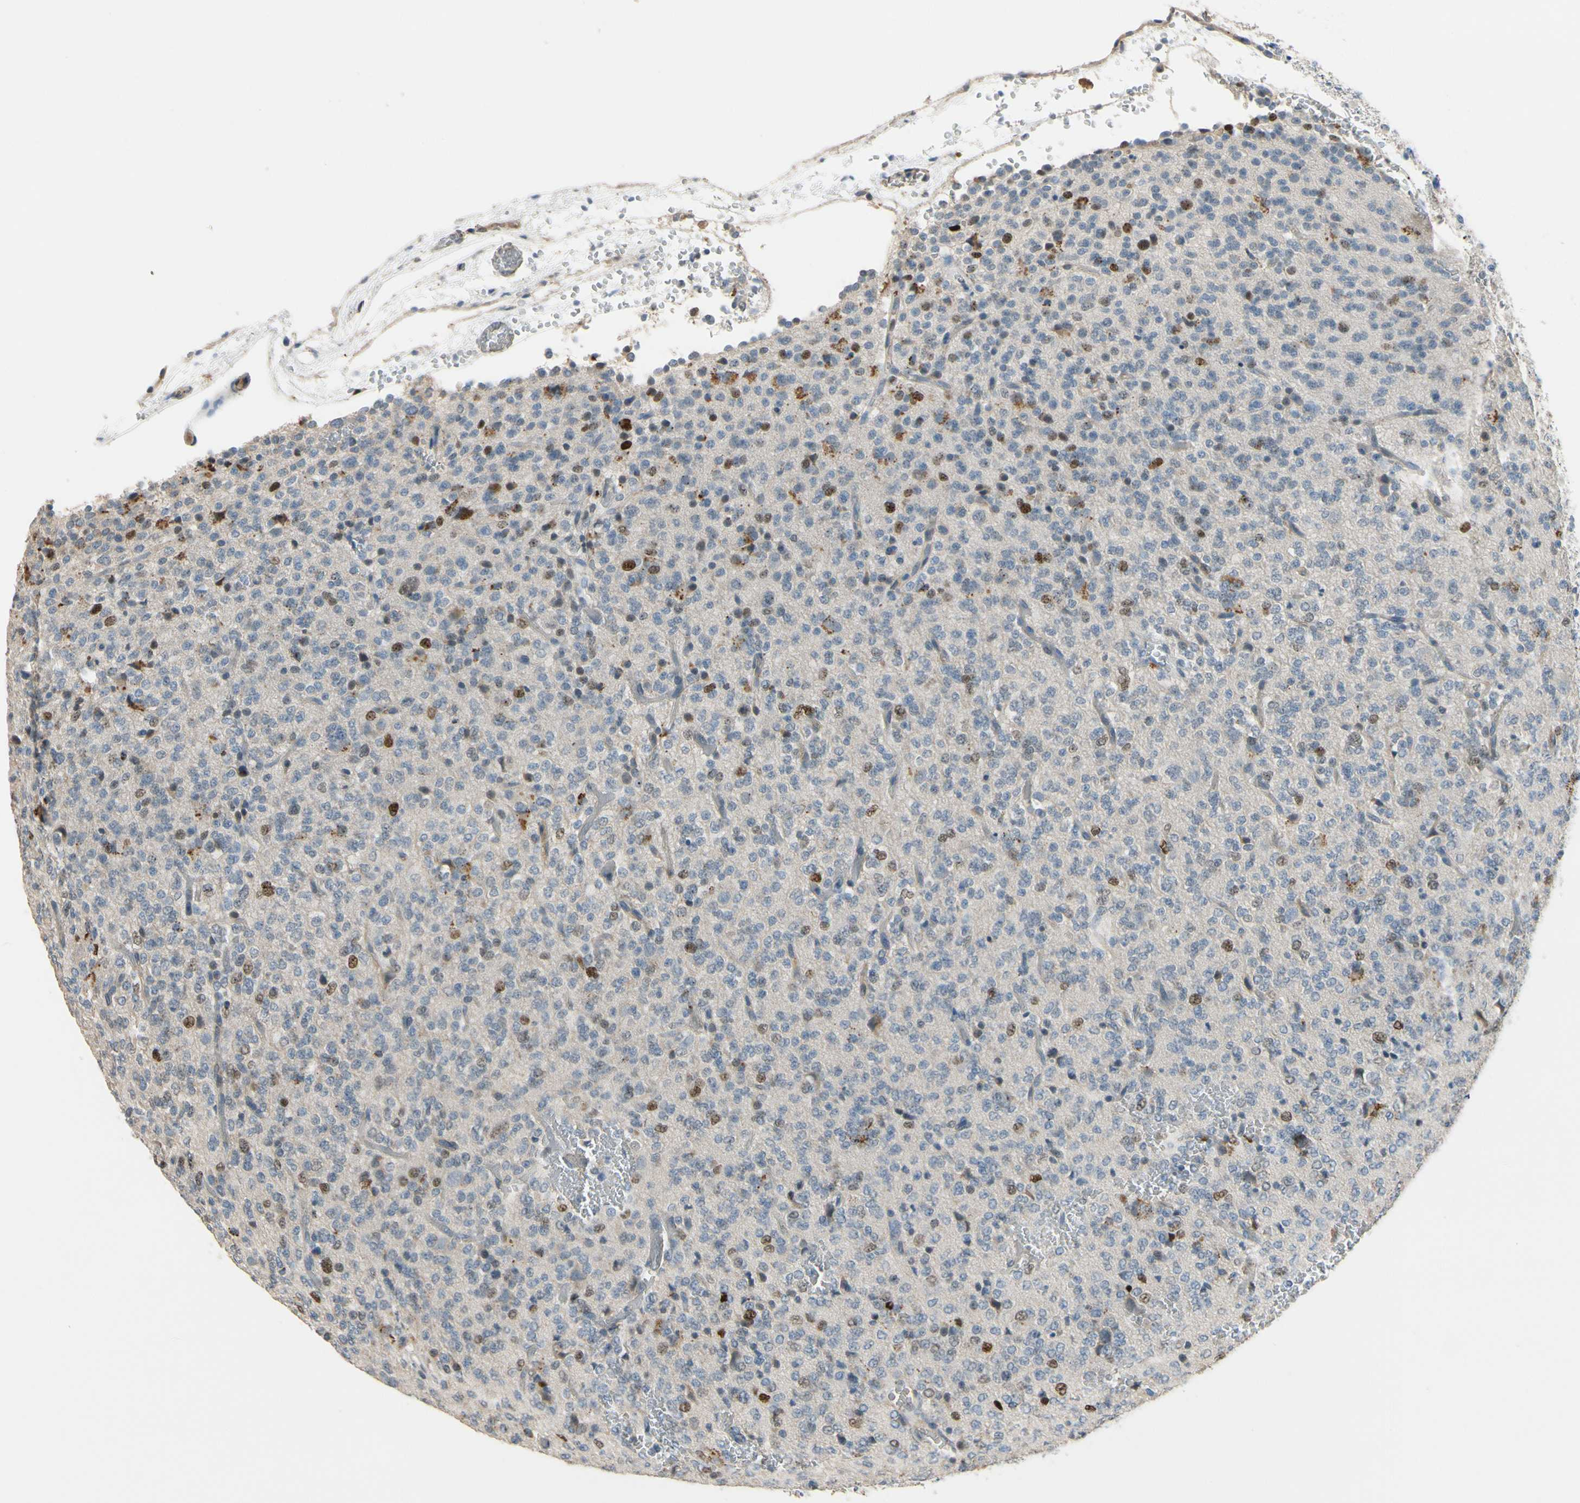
{"staining": {"intensity": "moderate", "quantity": "<25%", "location": "cytoplasmic/membranous,nuclear"}, "tissue": "glioma", "cell_type": "Tumor cells", "image_type": "cancer", "snomed": [{"axis": "morphology", "description": "Glioma, malignant, Low grade"}, {"axis": "topography", "description": "Brain"}], "caption": "Malignant glioma (low-grade) tissue reveals moderate cytoplasmic/membranous and nuclear positivity in approximately <25% of tumor cells, visualized by immunohistochemistry. The staining was performed using DAB to visualize the protein expression in brown, while the nuclei were stained in blue with hematoxylin (Magnification: 20x).", "gene": "ZKSCAN4", "patient": {"sex": "male", "age": 38}}